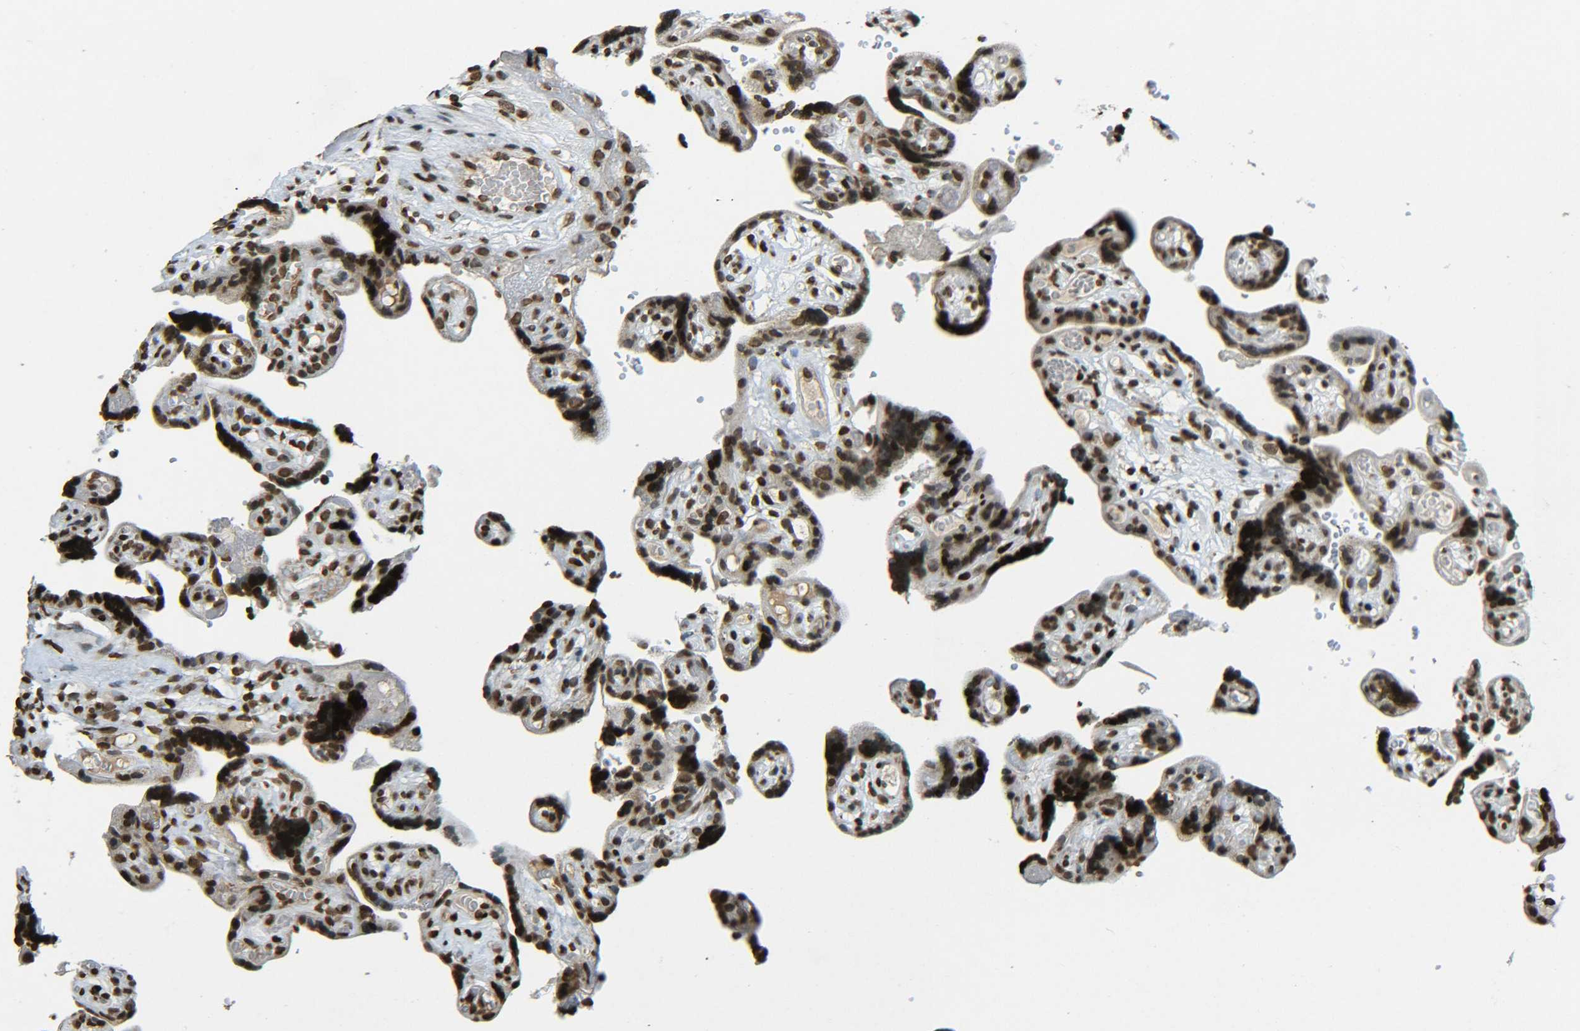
{"staining": {"intensity": "moderate", "quantity": ">75%", "location": "nuclear"}, "tissue": "placenta", "cell_type": "Decidual cells", "image_type": "normal", "snomed": [{"axis": "morphology", "description": "Normal tissue, NOS"}, {"axis": "topography", "description": "Placenta"}], "caption": "IHC staining of unremarkable placenta, which demonstrates medium levels of moderate nuclear staining in about >75% of decidual cells indicating moderate nuclear protein expression. The staining was performed using DAB (brown) for protein detection and nuclei were counterstained in hematoxylin (blue).", "gene": "NEUROG2", "patient": {"sex": "female", "age": 30}}